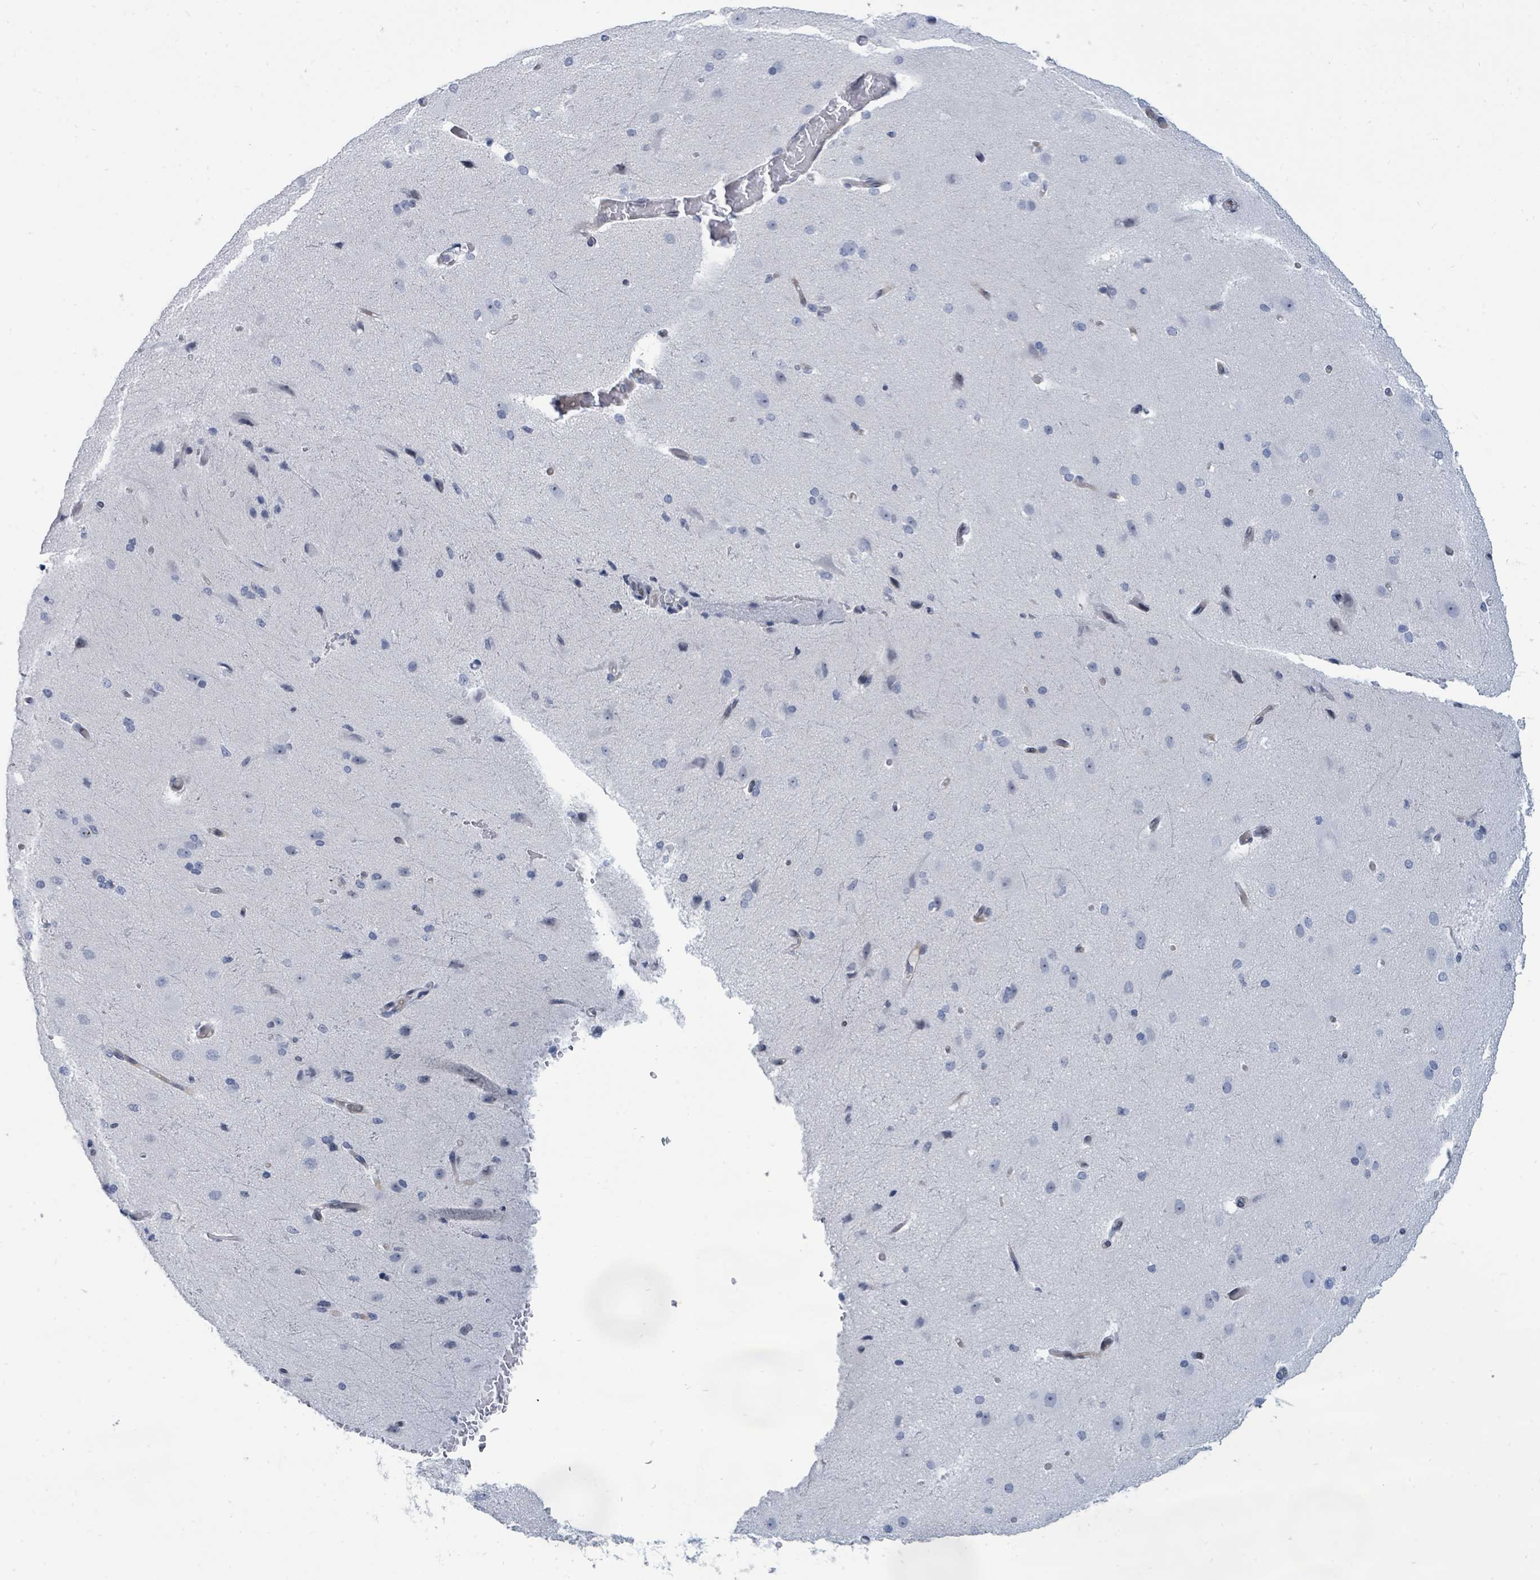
{"staining": {"intensity": "negative", "quantity": "none", "location": "none"}, "tissue": "cerebral cortex", "cell_type": "Endothelial cells", "image_type": "normal", "snomed": [{"axis": "morphology", "description": "Normal tissue, NOS"}, {"axis": "morphology", "description": "Inflammation, NOS"}, {"axis": "topography", "description": "Cerebral cortex"}], "caption": "IHC of normal cerebral cortex demonstrates no staining in endothelial cells. (Stains: DAB (3,3'-diaminobenzidine) immunohistochemistry (IHC) with hematoxylin counter stain, Microscopy: brightfield microscopy at high magnification).", "gene": "SUMO2", "patient": {"sex": "male", "age": 6}}